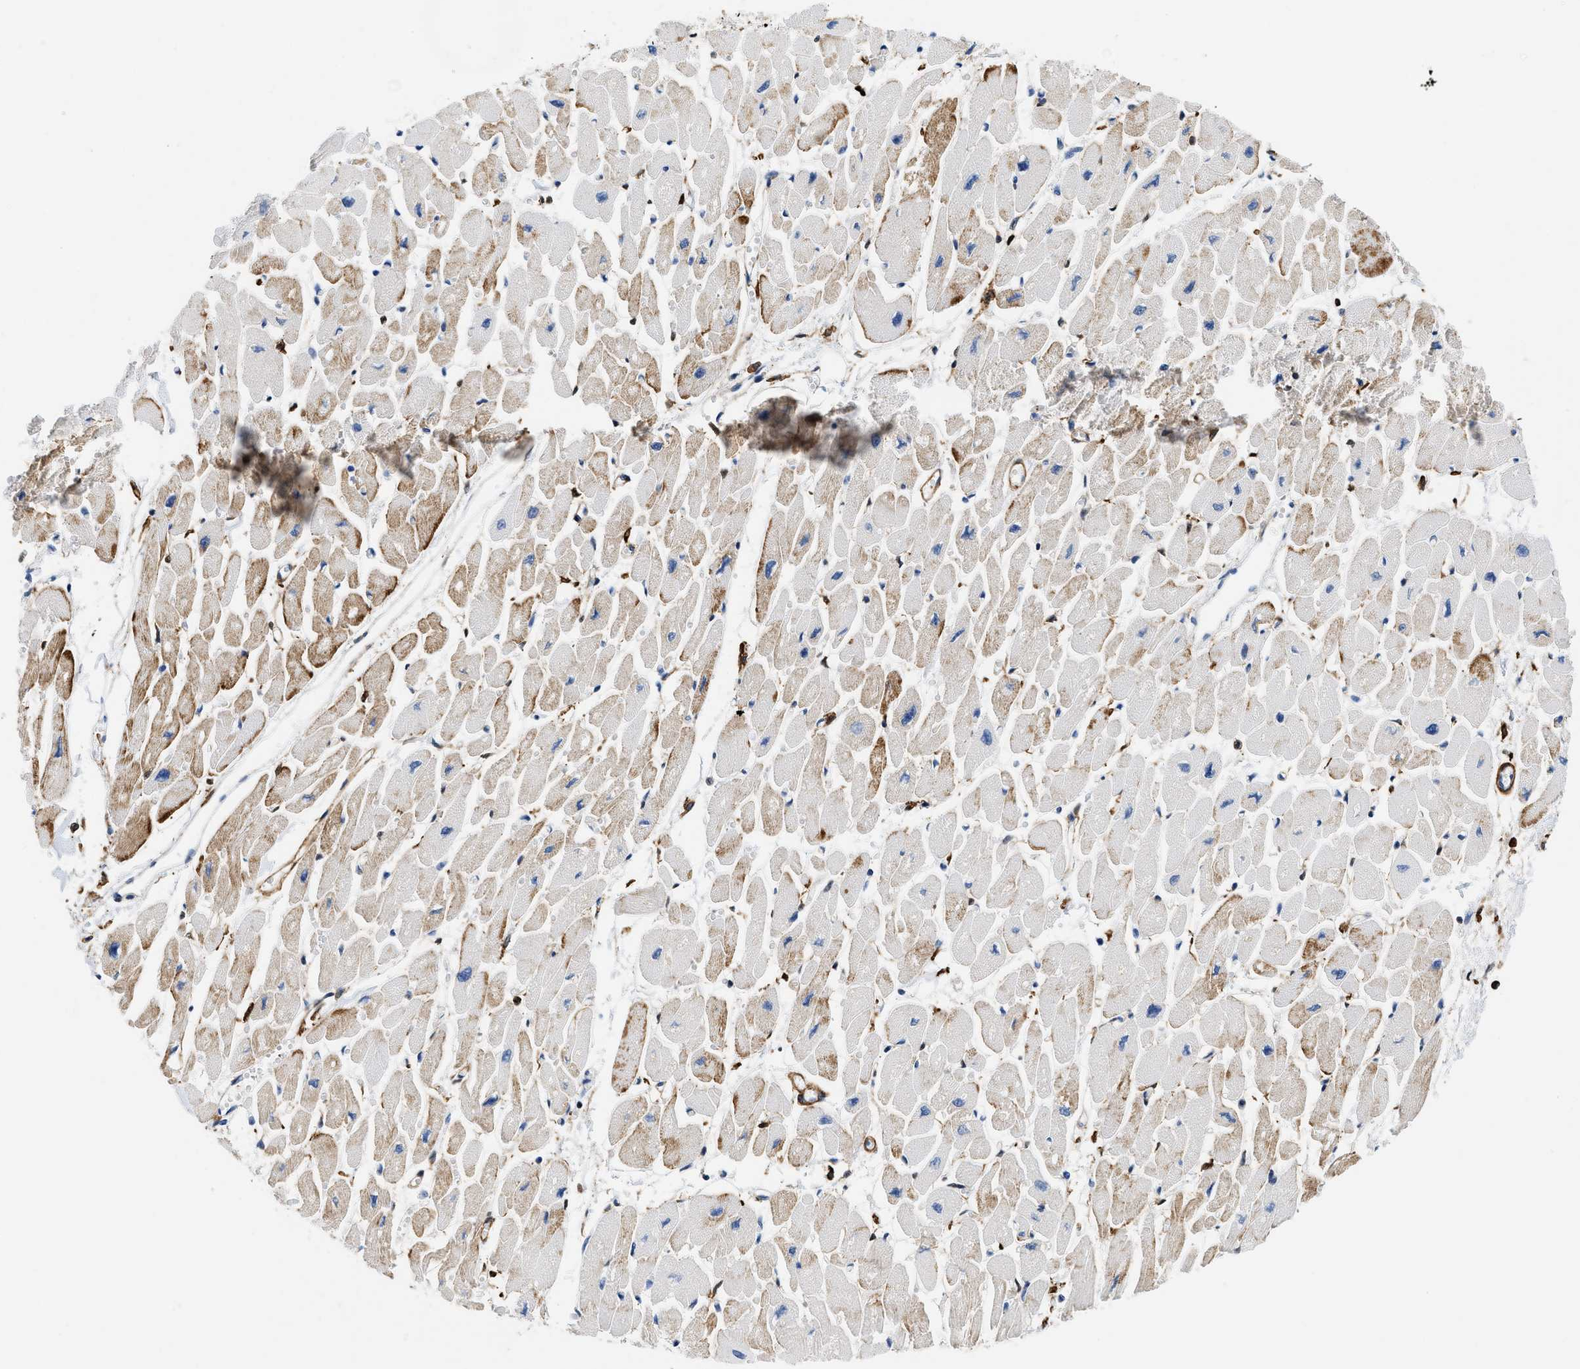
{"staining": {"intensity": "moderate", "quantity": "<25%", "location": "cytoplasmic/membranous"}, "tissue": "heart muscle", "cell_type": "Cardiomyocytes", "image_type": "normal", "snomed": [{"axis": "morphology", "description": "Normal tissue, NOS"}, {"axis": "topography", "description": "Heart"}], "caption": "IHC photomicrograph of normal heart muscle: heart muscle stained using IHC displays low levels of moderate protein expression localized specifically in the cytoplasmic/membranous of cardiomyocytes, appearing as a cytoplasmic/membranous brown color.", "gene": "GSN", "patient": {"sex": "female", "age": 54}}